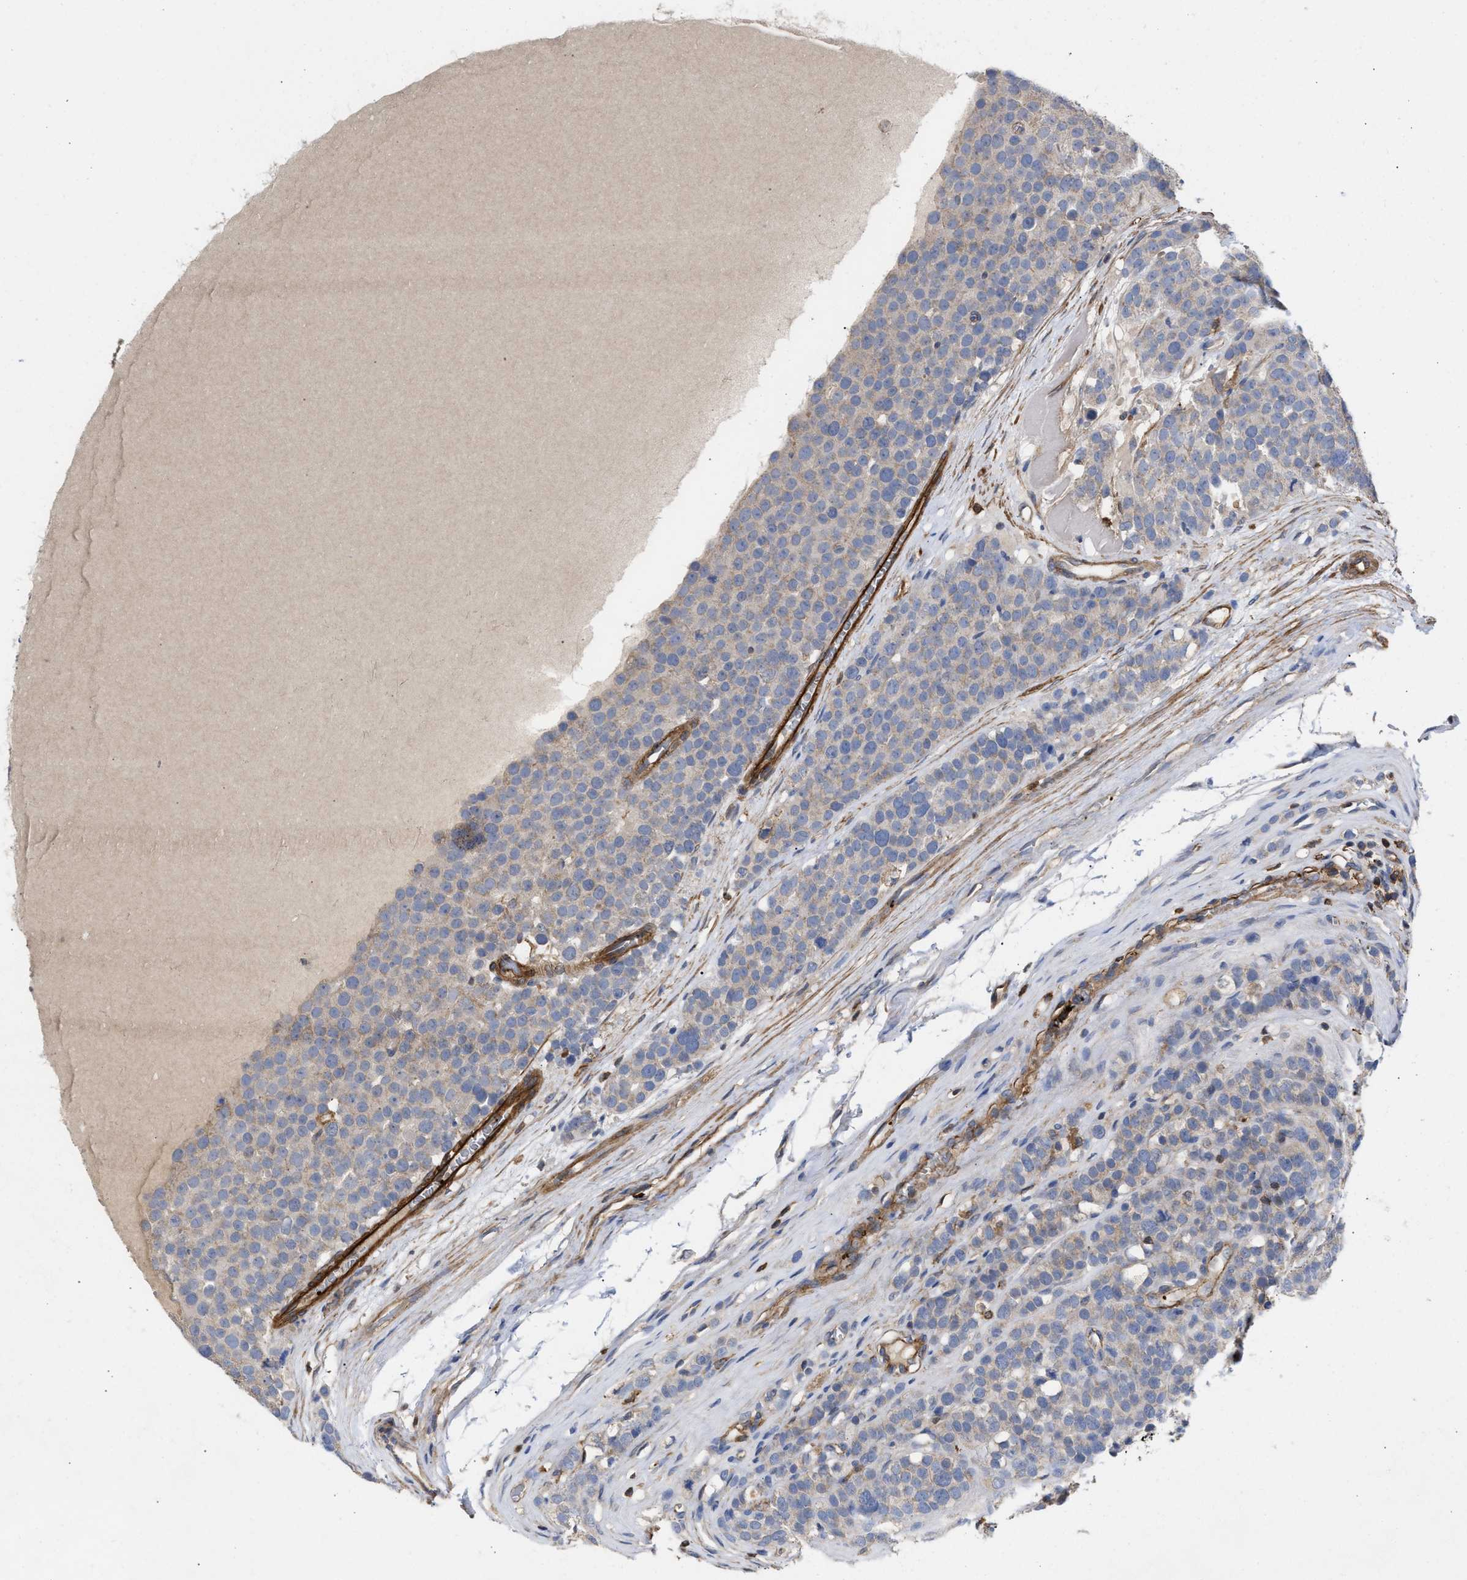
{"staining": {"intensity": "negative", "quantity": "none", "location": "none"}, "tissue": "testis cancer", "cell_type": "Tumor cells", "image_type": "cancer", "snomed": [{"axis": "morphology", "description": "Seminoma, NOS"}, {"axis": "topography", "description": "Testis"}], "caption": "Seminoma (testis) was stained to show a protein in brown. There is no significant positivity in tumor cells. The staining is performed using DAB (3,3'-diaminobenzidine) brown chromogen with nuclei counter-stained in using hematoxylin.", "gene": "HS3ST5", "patient": {"sex": "male", "age": 71}}